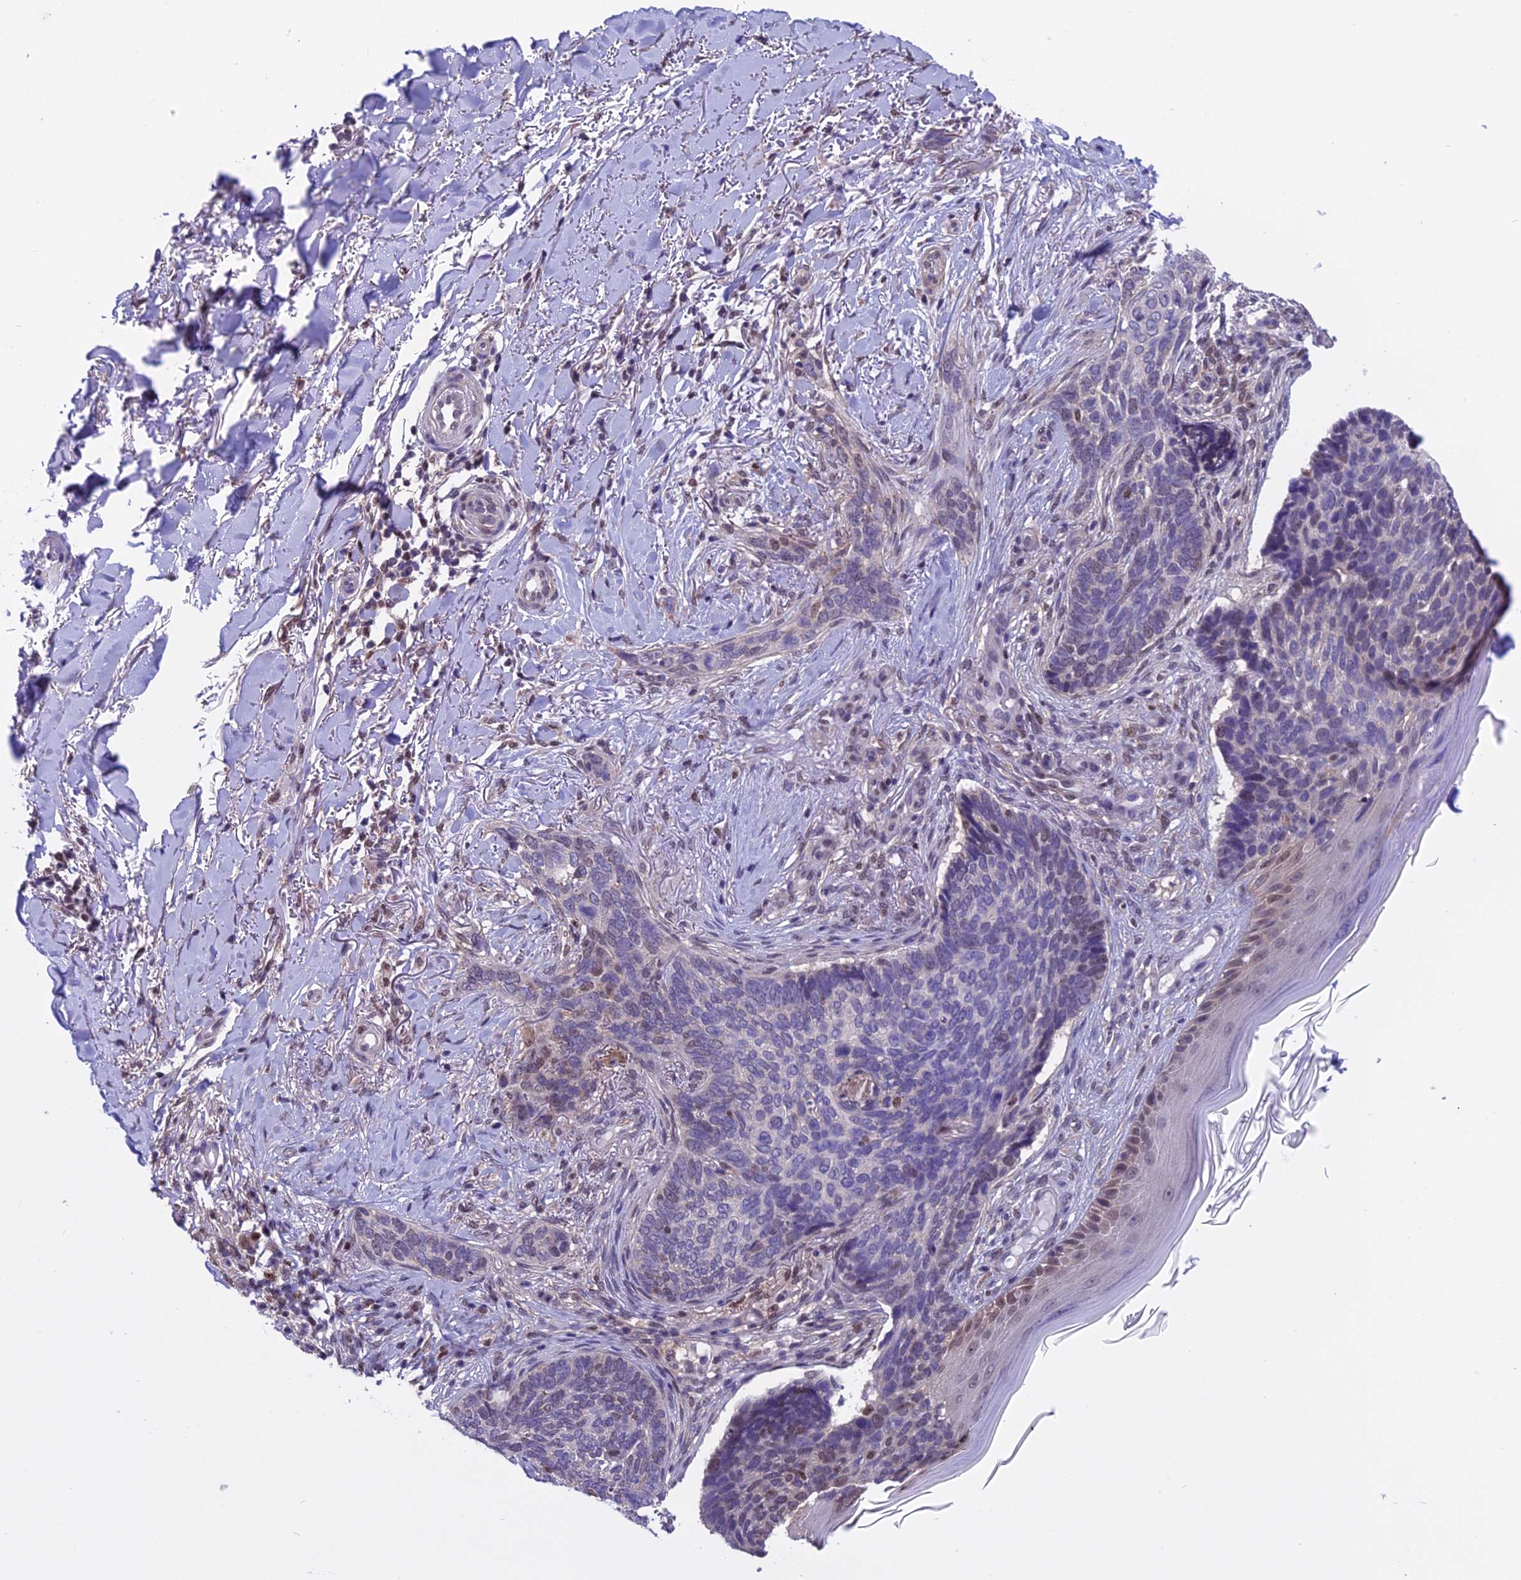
{"staining": {"intensity": "weak", "quantity": "<25%", "location": "nuclear"}, "tissue": "skin cancer", "cell_type": "Tumor cells", "image_type": "cancer", "snomed": [{"axis": "morphology", "description": "Normal tissue, NOS"}, {"axis": "morphology", "description": "Basal cell carcinoma"}, {"axis": "topography", "description": "Skin"}], "caption": "Photomicrograph shows no protein staining in tumor cells of basal cell carcinoma (skin) tissue.", "gene": "MIS12", "patient": {"sex": "female", "age": 67}}